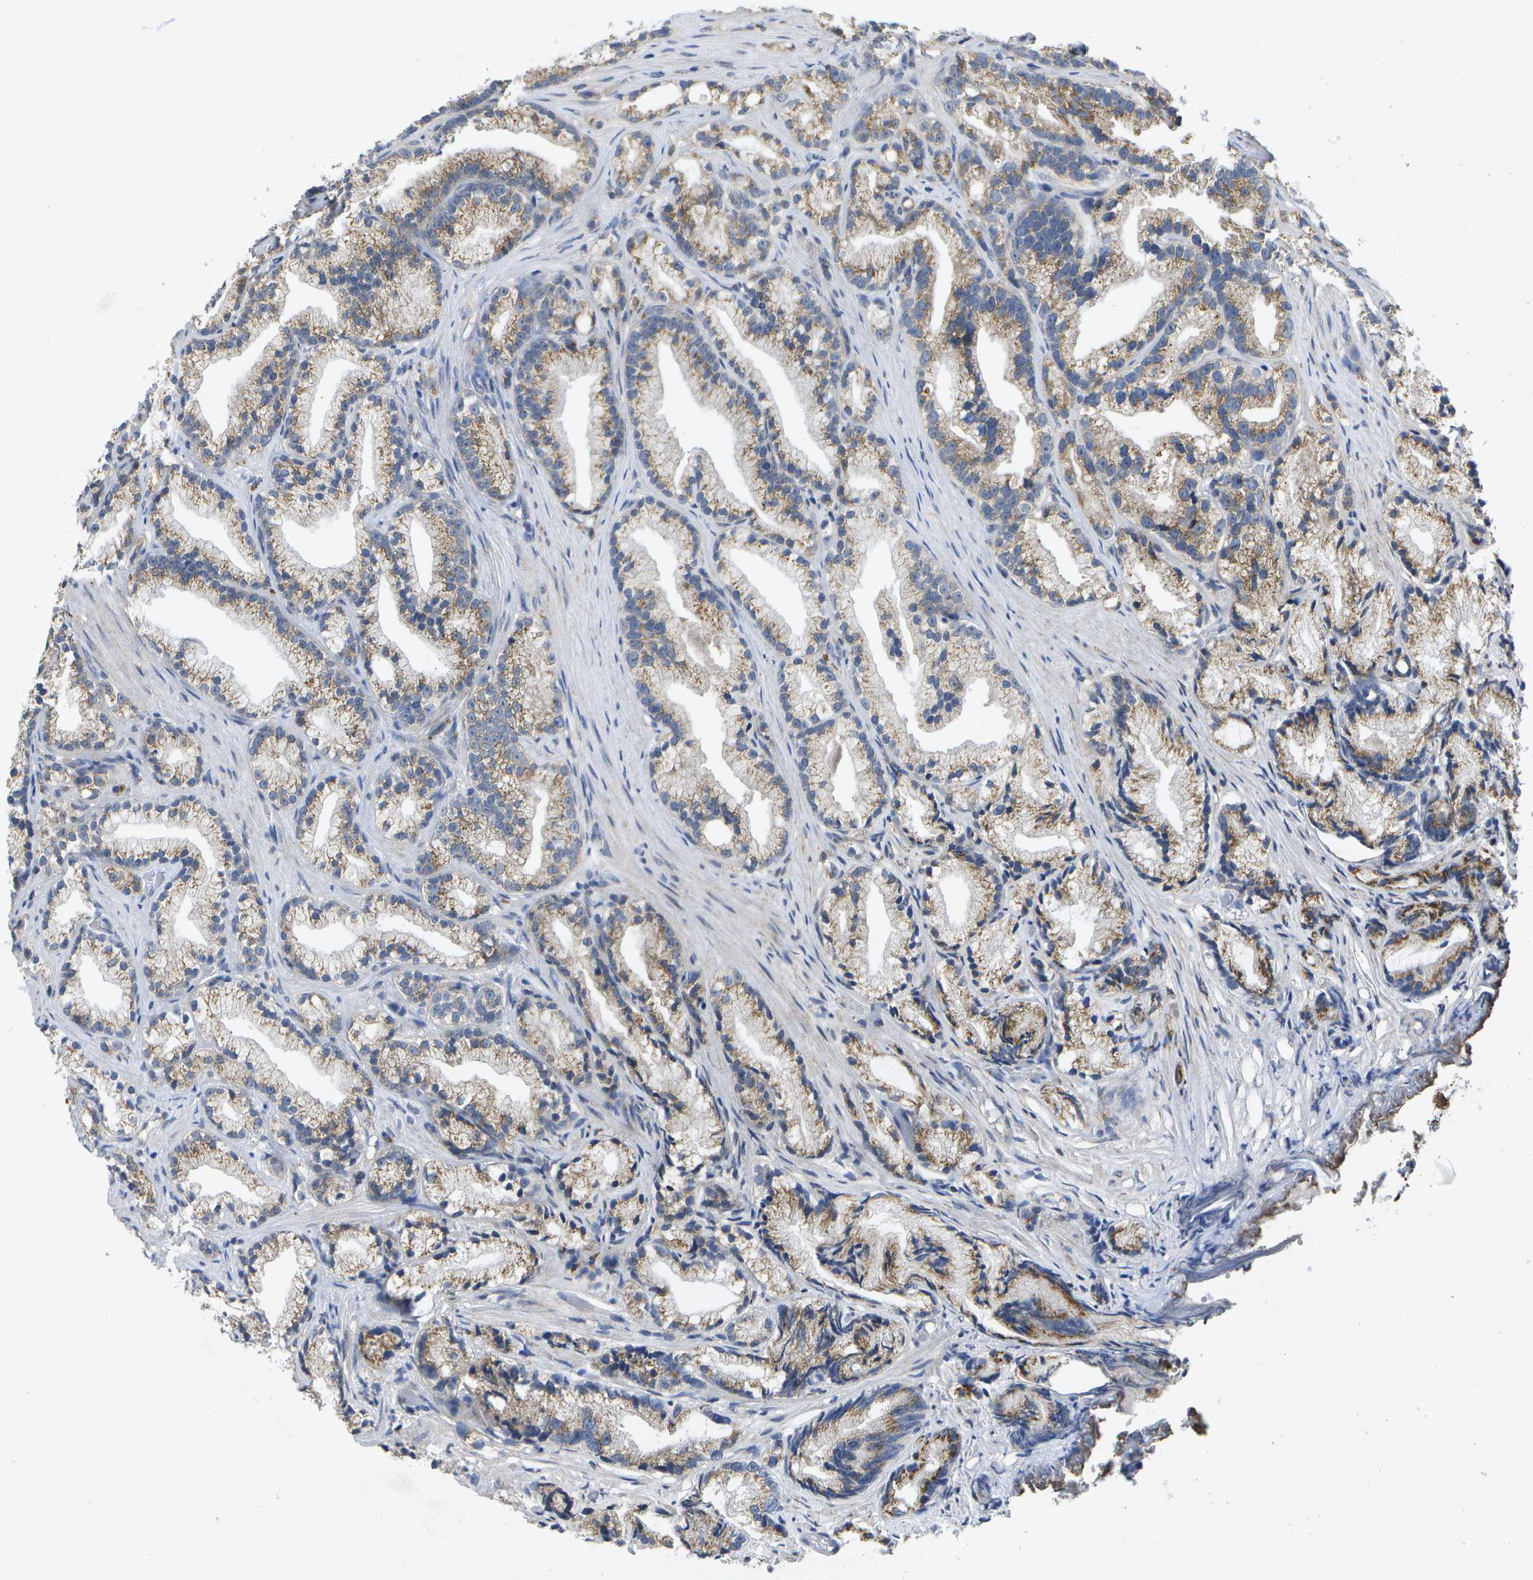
{"staining": {"intensity": "moderate", "quantity": ">75%", "location": "cytoplasmic/membranous"}, "tissue": "prostate cancer", "cell_type": "Tumor cells", "image_type": "cancer", "snomed": [{"axis": "morphology", "description": "Adenocarcinoma, Low grade"}, {"axis": "topography", "description": "Prostate"}], "caption": "DAB immunohistochemical staining of human prostate adenocarcinoma (low-grade) displays moderate cytoplasmic/membranous protein expression in about >75% of tumor cells.", "gene": "KDELR1", "patient": {"sex": "male", "age": 89}}